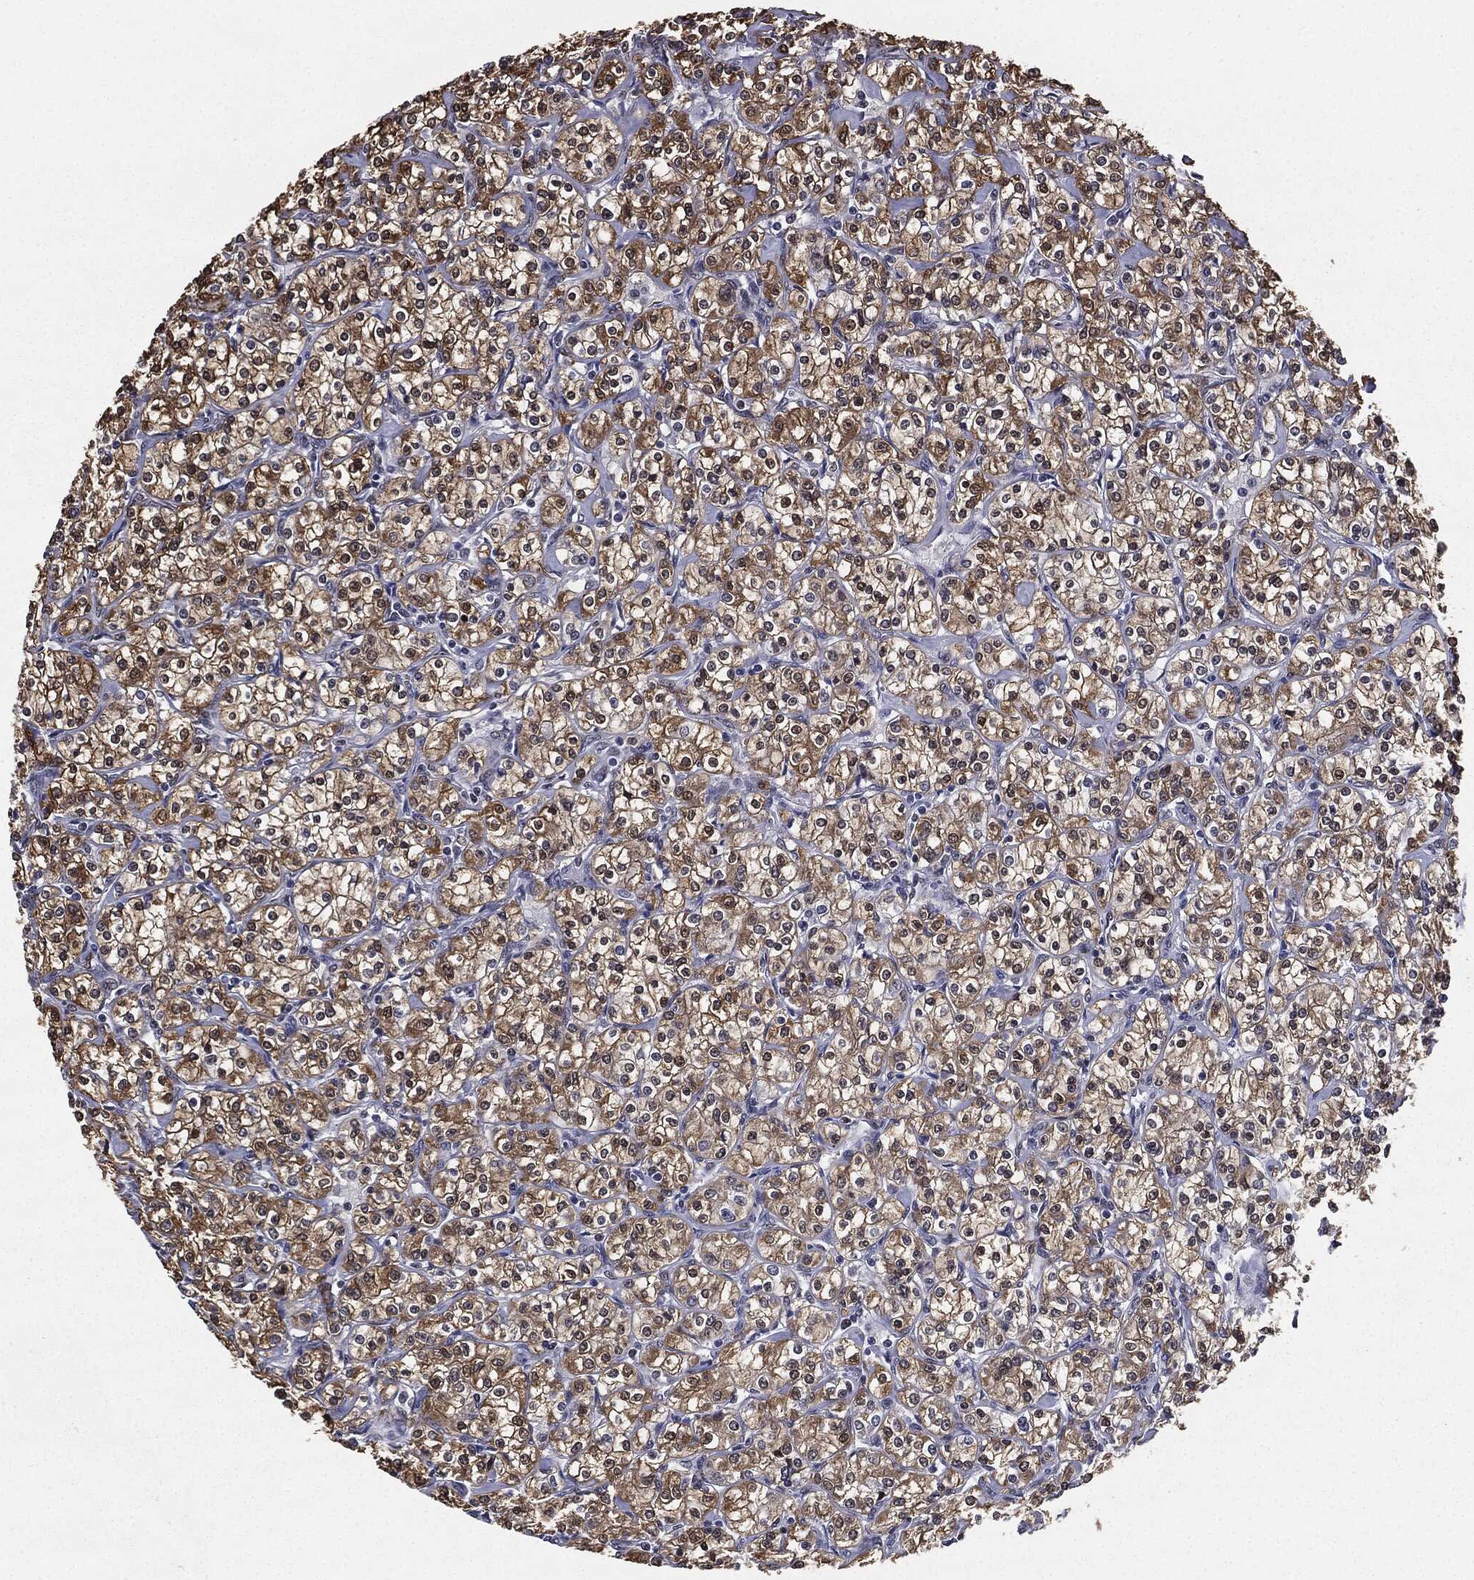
{"staining": {"intensity": "strong", "quantity": "25%-75%", "location": "nuclear"}, "tissue": "renal cancer", "cell_type": "Tumor cells", "image_type": "cancer", "snomed": [{"axis": "morphology", "description": "Adenocarcinoma, NOS"}, {"axis": "topography", "description": "Kidney"}], "caption": "Immunohistochemical staining of human adenocarcinoma (renal) demonstrates strong nuclear protein staining in about 25%-75% of tumor cells. (Stains: DAB (3,3'-diaminobenzidine) in brown, nuclei in blue, Microscopy: brightfield microscopy at high magnification).", "gene": "JUN", "patient": {"sex": "male", "age": 77}}